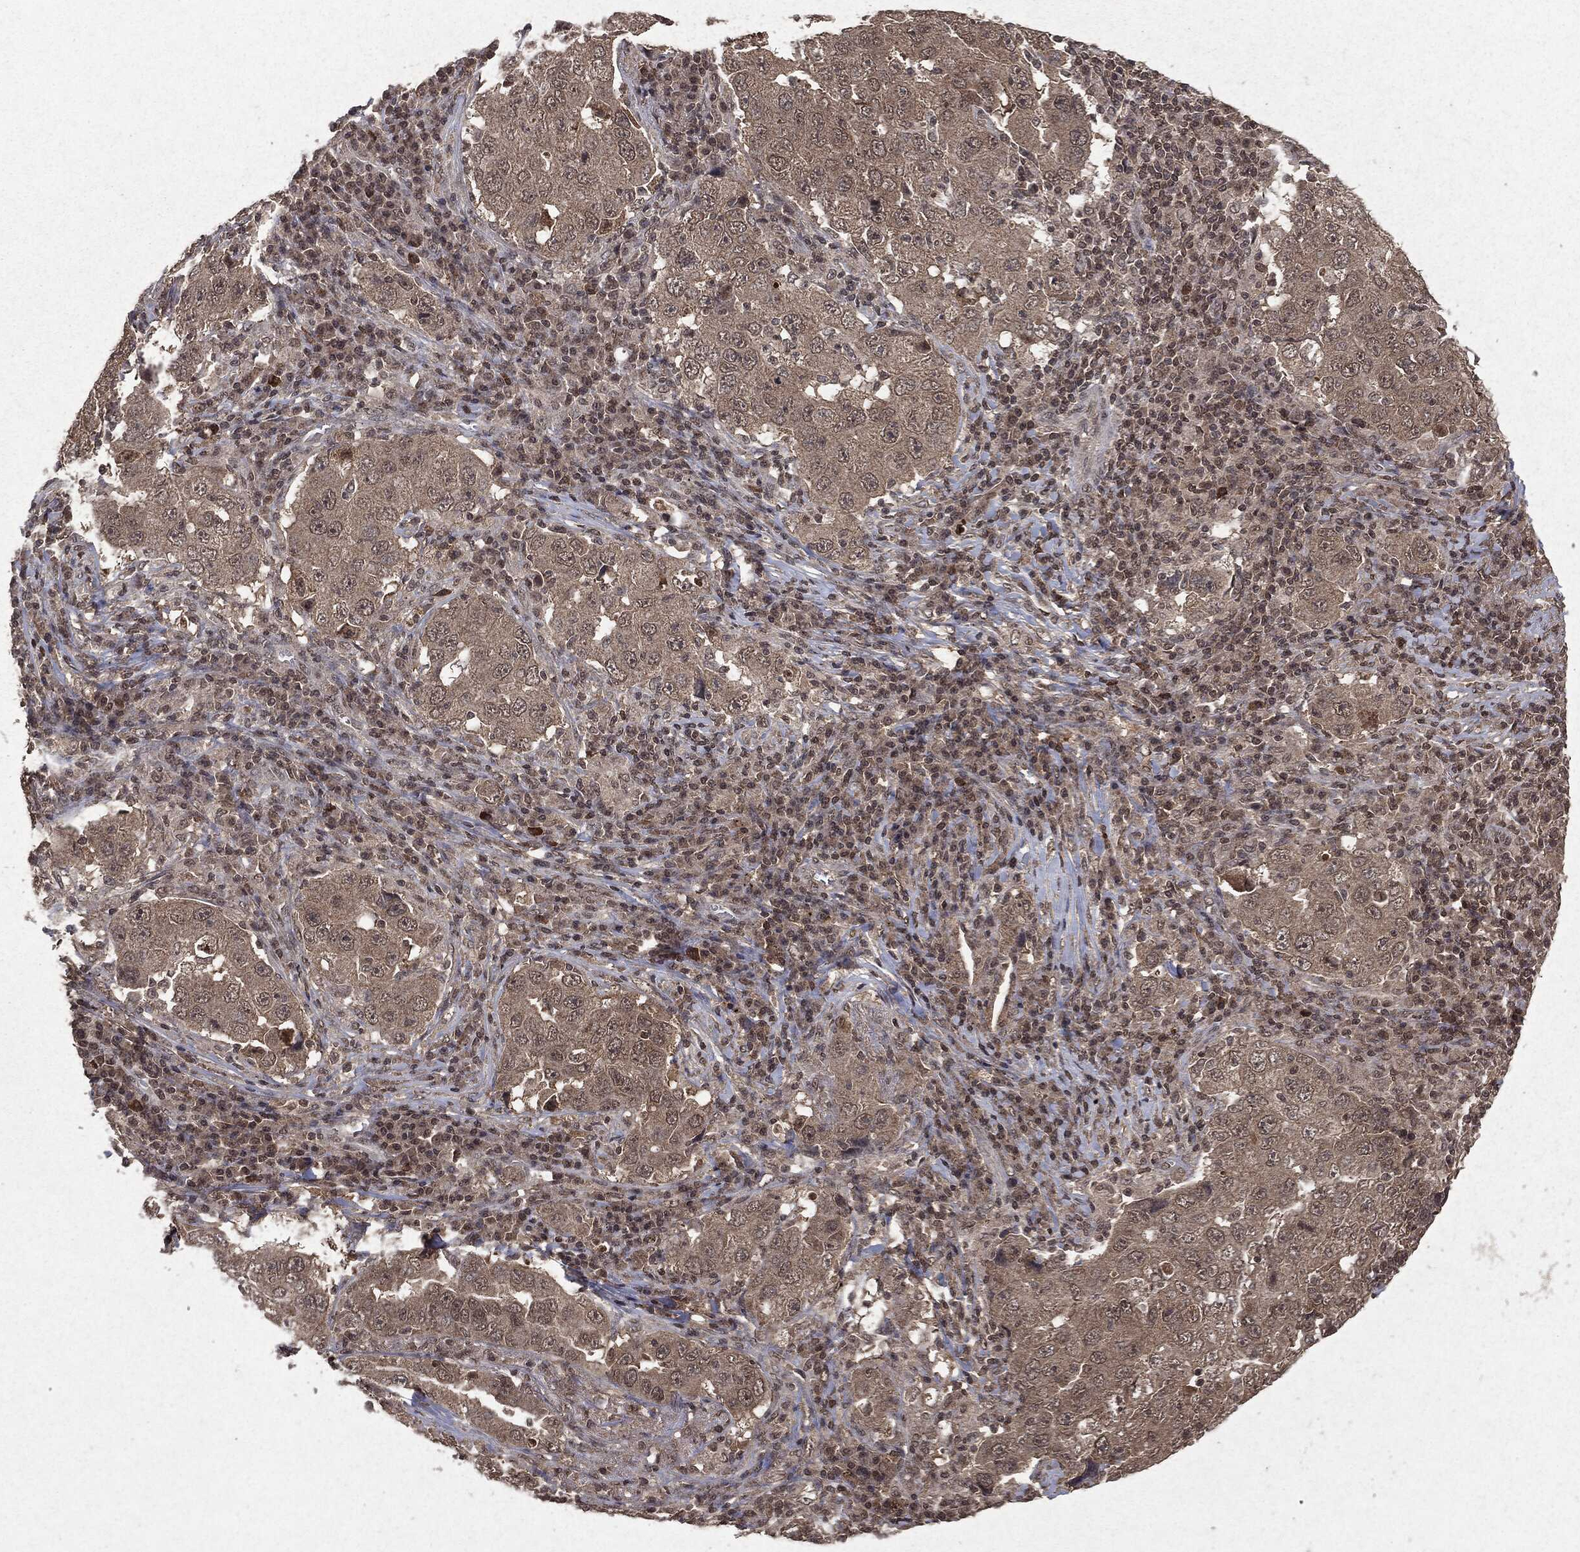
{"staining": {"intensity": "negative", "quantity": "none", "location": "none"}, "tissue": "lung cancer", "cell_type": "Tumor cells", "image_type": "cancer", "snomed": [{"axis": "morphology", "description": "Adenocarcinoma, NOS"}, {"axis": "topography", "description": "Lung"}], "caption": "DAB (3,3'-diaminobenzidine) immunohistochemical staining of human adenocarcinoma (lung) demonstrates no significant staining in tumor cells. (Immunohistochemistry, brightfield microscopy, high magnification).", "gene": "PEBP1", "patient": {"sex": "male", "age": 73}}